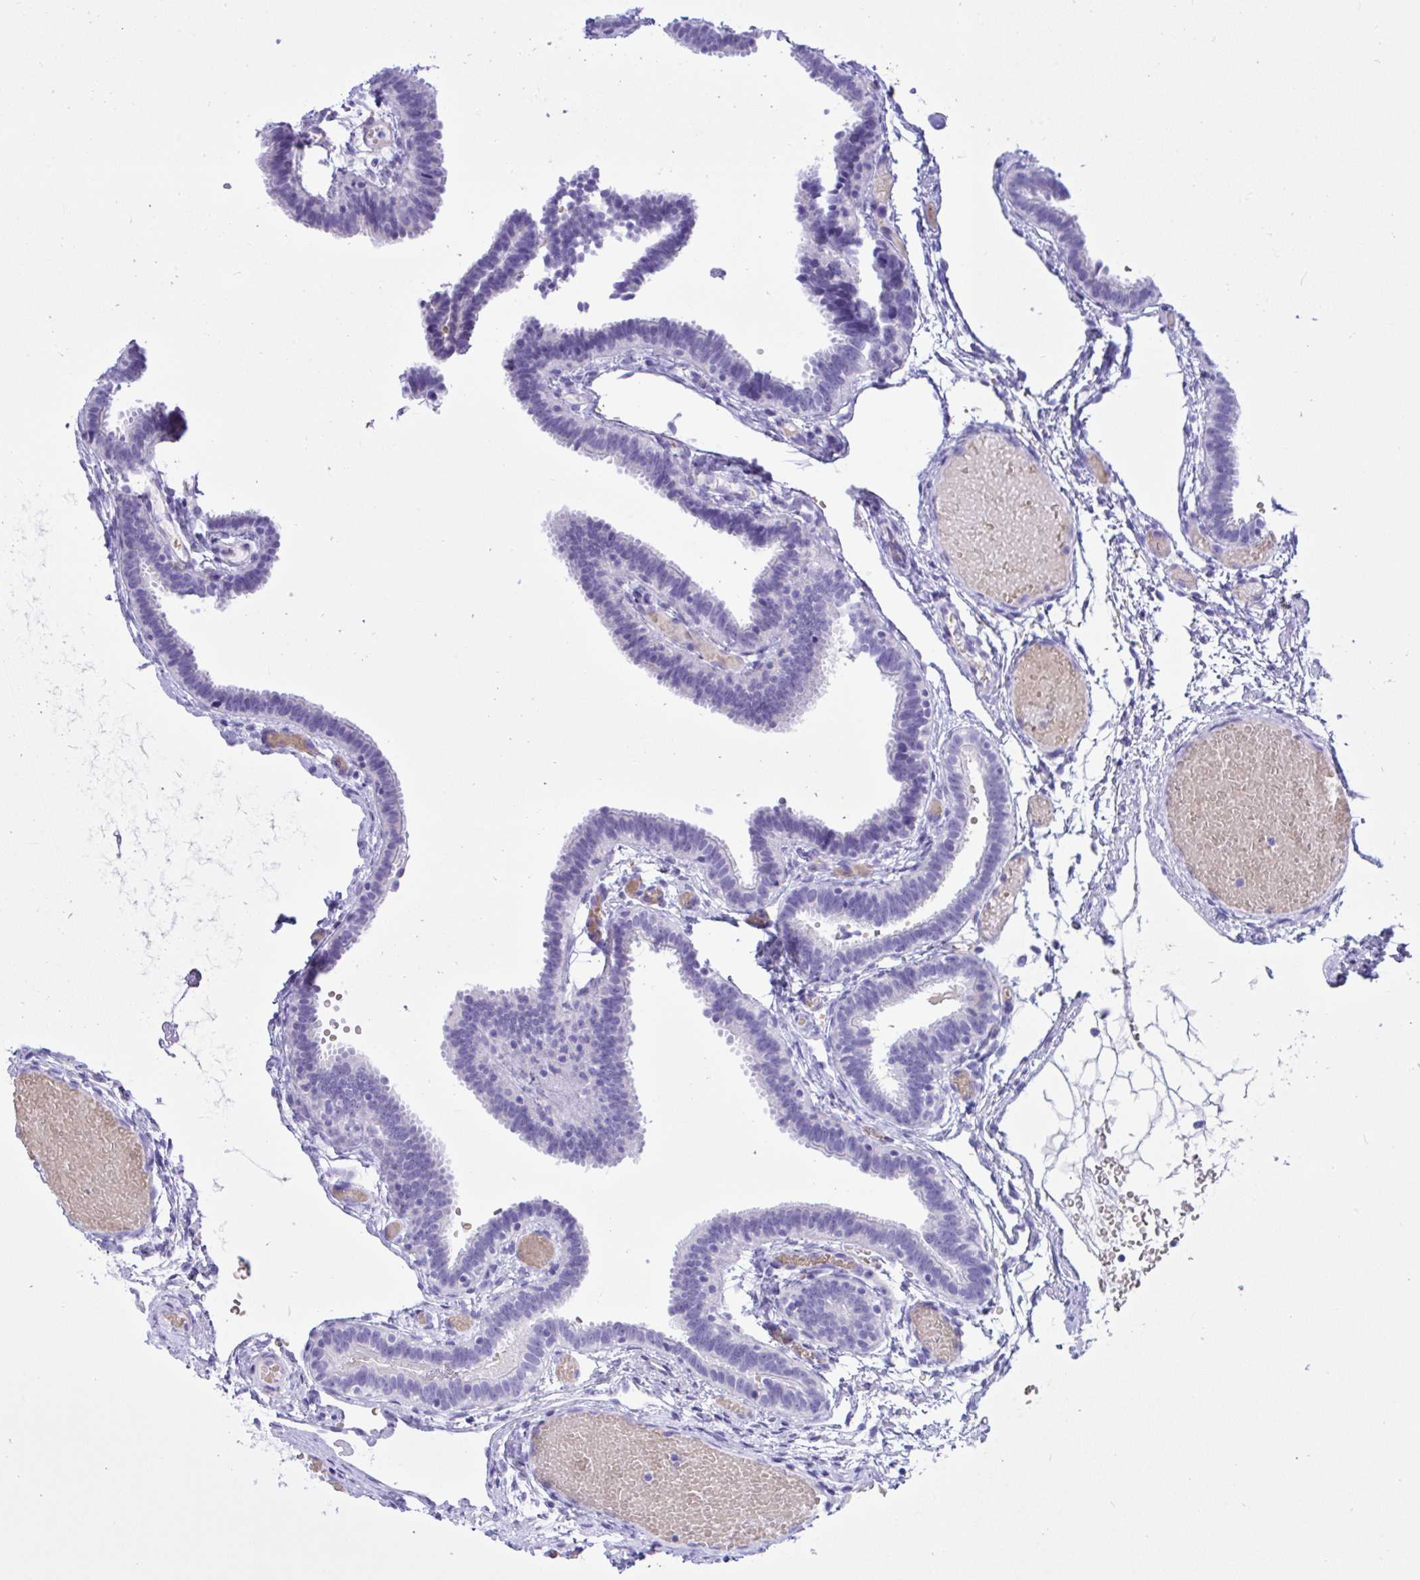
{"staining": {"intensity": "negative", "quantity": "none", "location": "none"}, "tissue": "fallopian tube", "cell_type": "Glandular cells", "image_type": "normal", "snomed": [{"axis": "morphology", "description": "Normal tissue, NOS"}, {"axis": "topography", "description": "Fallopian tube"}], "caption": "Glandular cells show no significant protein staining in unremarkable fallopian tube. Brightfield microscopy of immunohistochemistry (IHC) stained with DAB (brown) and hematoxylin (blue), captured at high magnification.", "gene": "SEL1L2", "patient": {"sex": "female", "age": 37}}